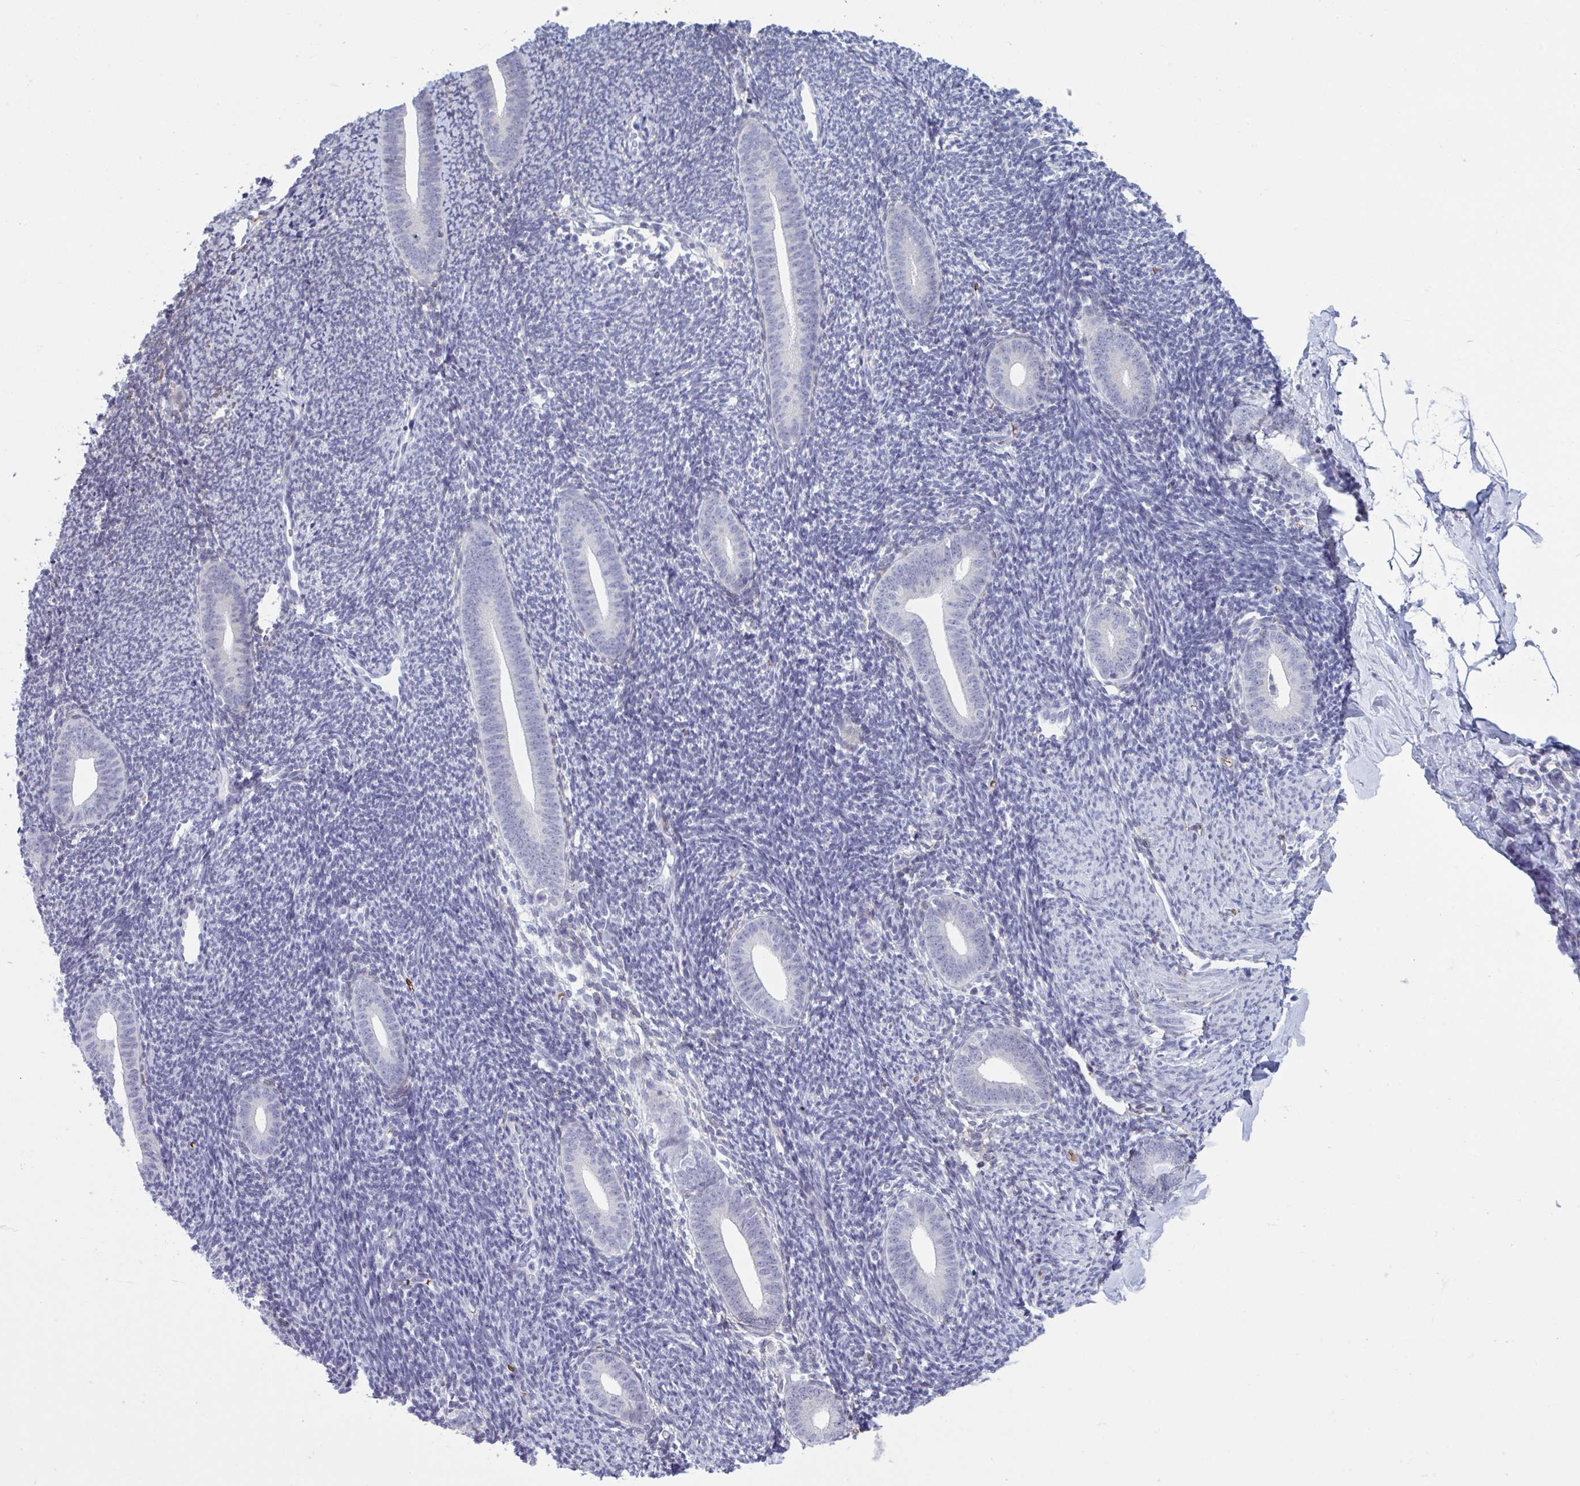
{"staining": {"intensity": "negative", "quantity": "none", "location": "none"}, "tissue": "endometrium", "cell_type": "Cells in endometrial stroma", "image_type": "normal", "snomed": [{"axis": "morphology", "description": "Normal tissue, NOS"}, {"axis": "topography", "description": "Endometrium"}], "caption": "The histopathology image reveals no staining of cells in endometrial stroma in benign endometrium.", "gene": "HSD11B2", "patient": {"sex": "female", "age": 39}}